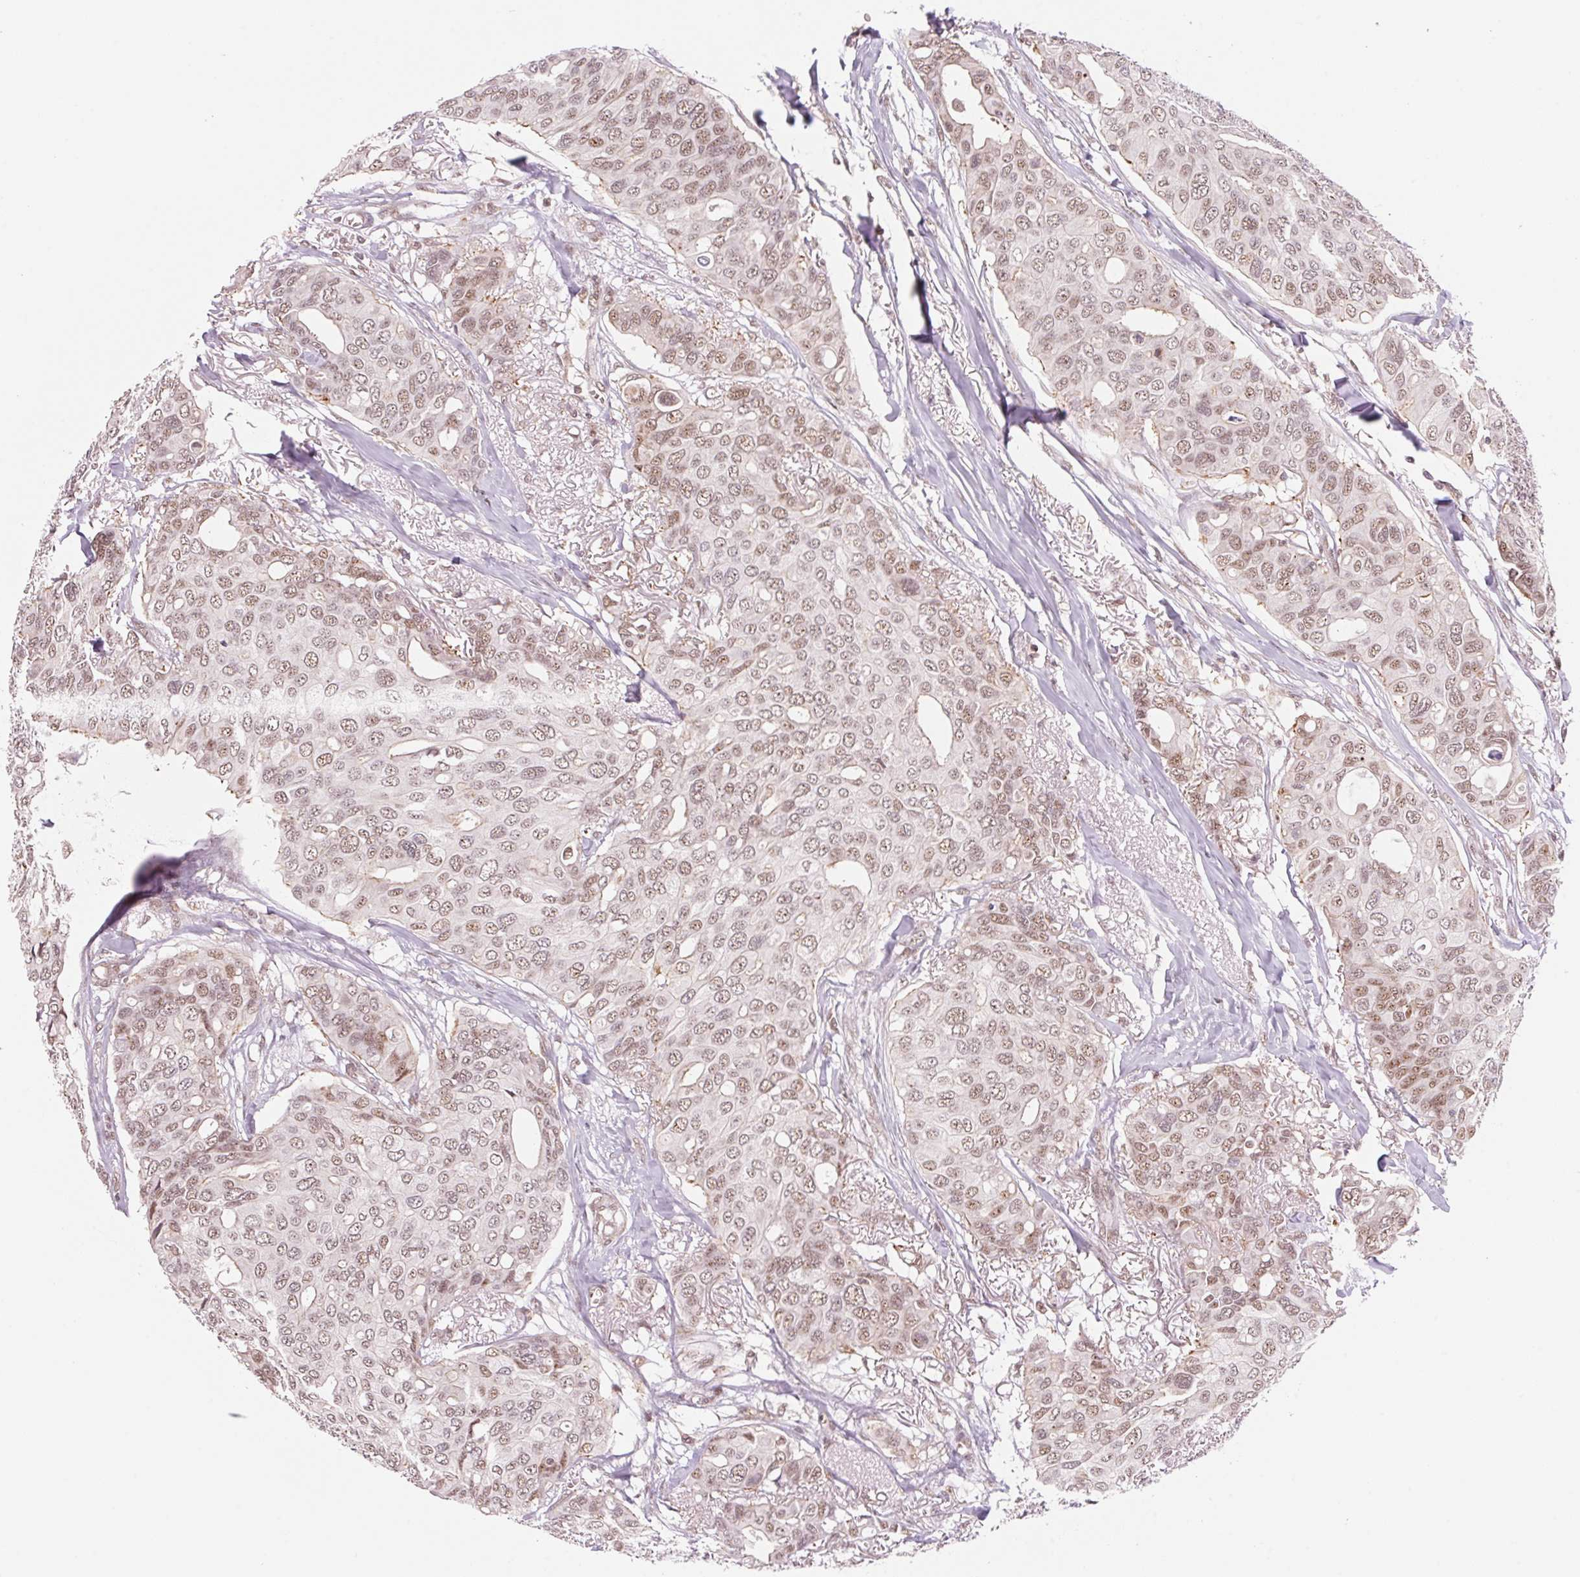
{"staining": {"intensity": "weak", "quantity": ">75%", "location": "nuclear"}, "tissue": "breast cancer", "cell_type": "Tumor cells", "image_type": "cancer", "snomed": [{"axis": "morphology", "description": "Duct carcinoma"}, {"axis": "topography", "description": "Breast"}], "caption": "Breast intraductal carcinoma stained with a brown dye exhibits weak nuclear positive positivity in approximately >75% of tumor cells.", "gene": "HNRNPDL", "patient": {"sex": "female", "age": 54}}